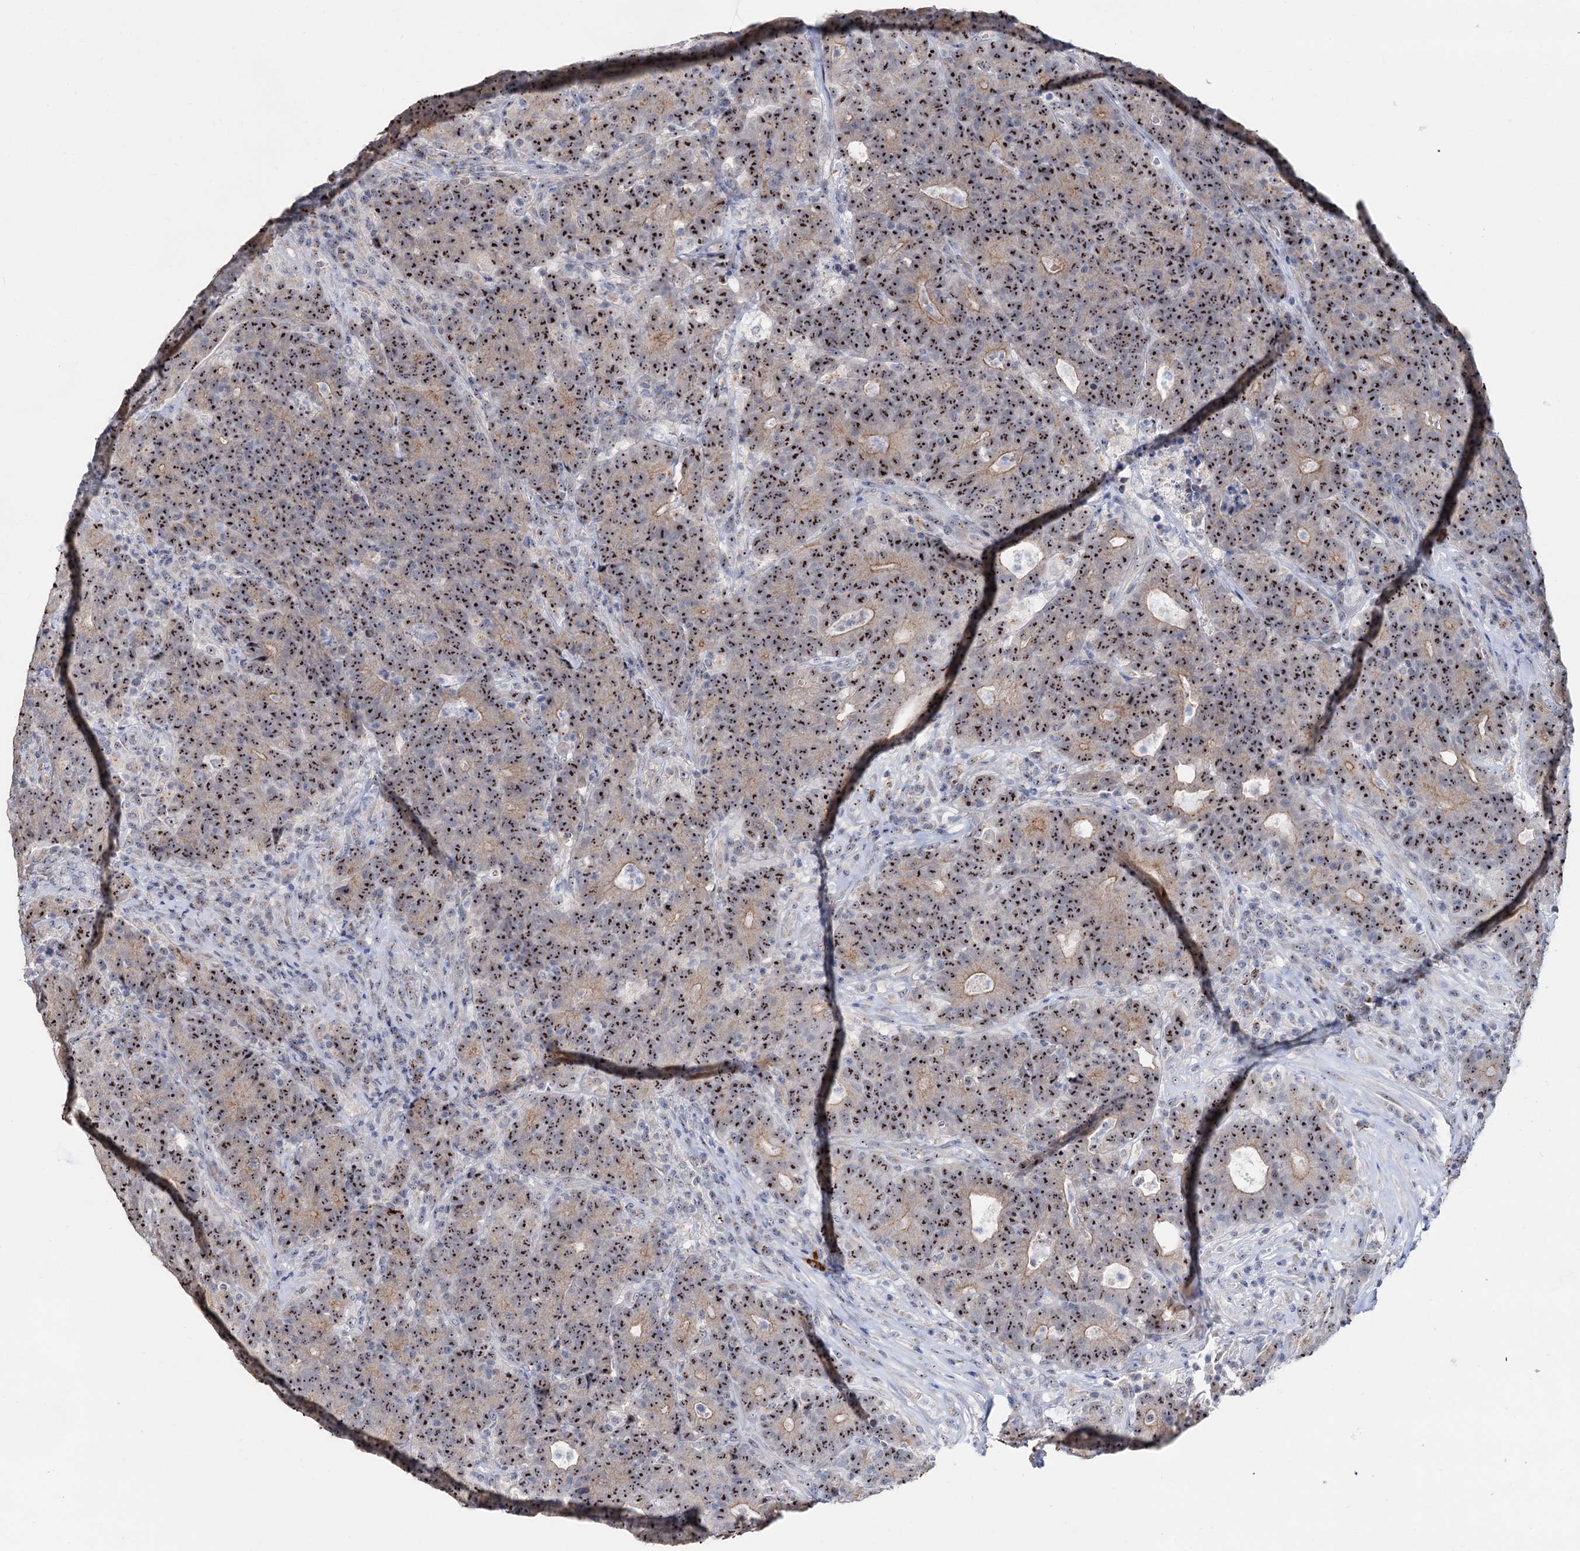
{"staining": {"intensity": "moderate", "quantity": ">75%", "location": "nuclear"}, "tissue": "colorectal cancer", "cell_type": "Tumor cells", "image_type": "cancer", "snomed": [{"axis": "morphology", "description": "Adenocarcinoma, NOS"}, {"axis": "topography", "description": "Colon"}], "caption": "There is medium levels of moderate nuclear expression in tumor cells of colorectal cancer (adenocarcinoma), as demonstrated by immunohistochemical staining (brown color).", "gene": "C2CD3", "patient": {"sex": "female", "age": 75}}